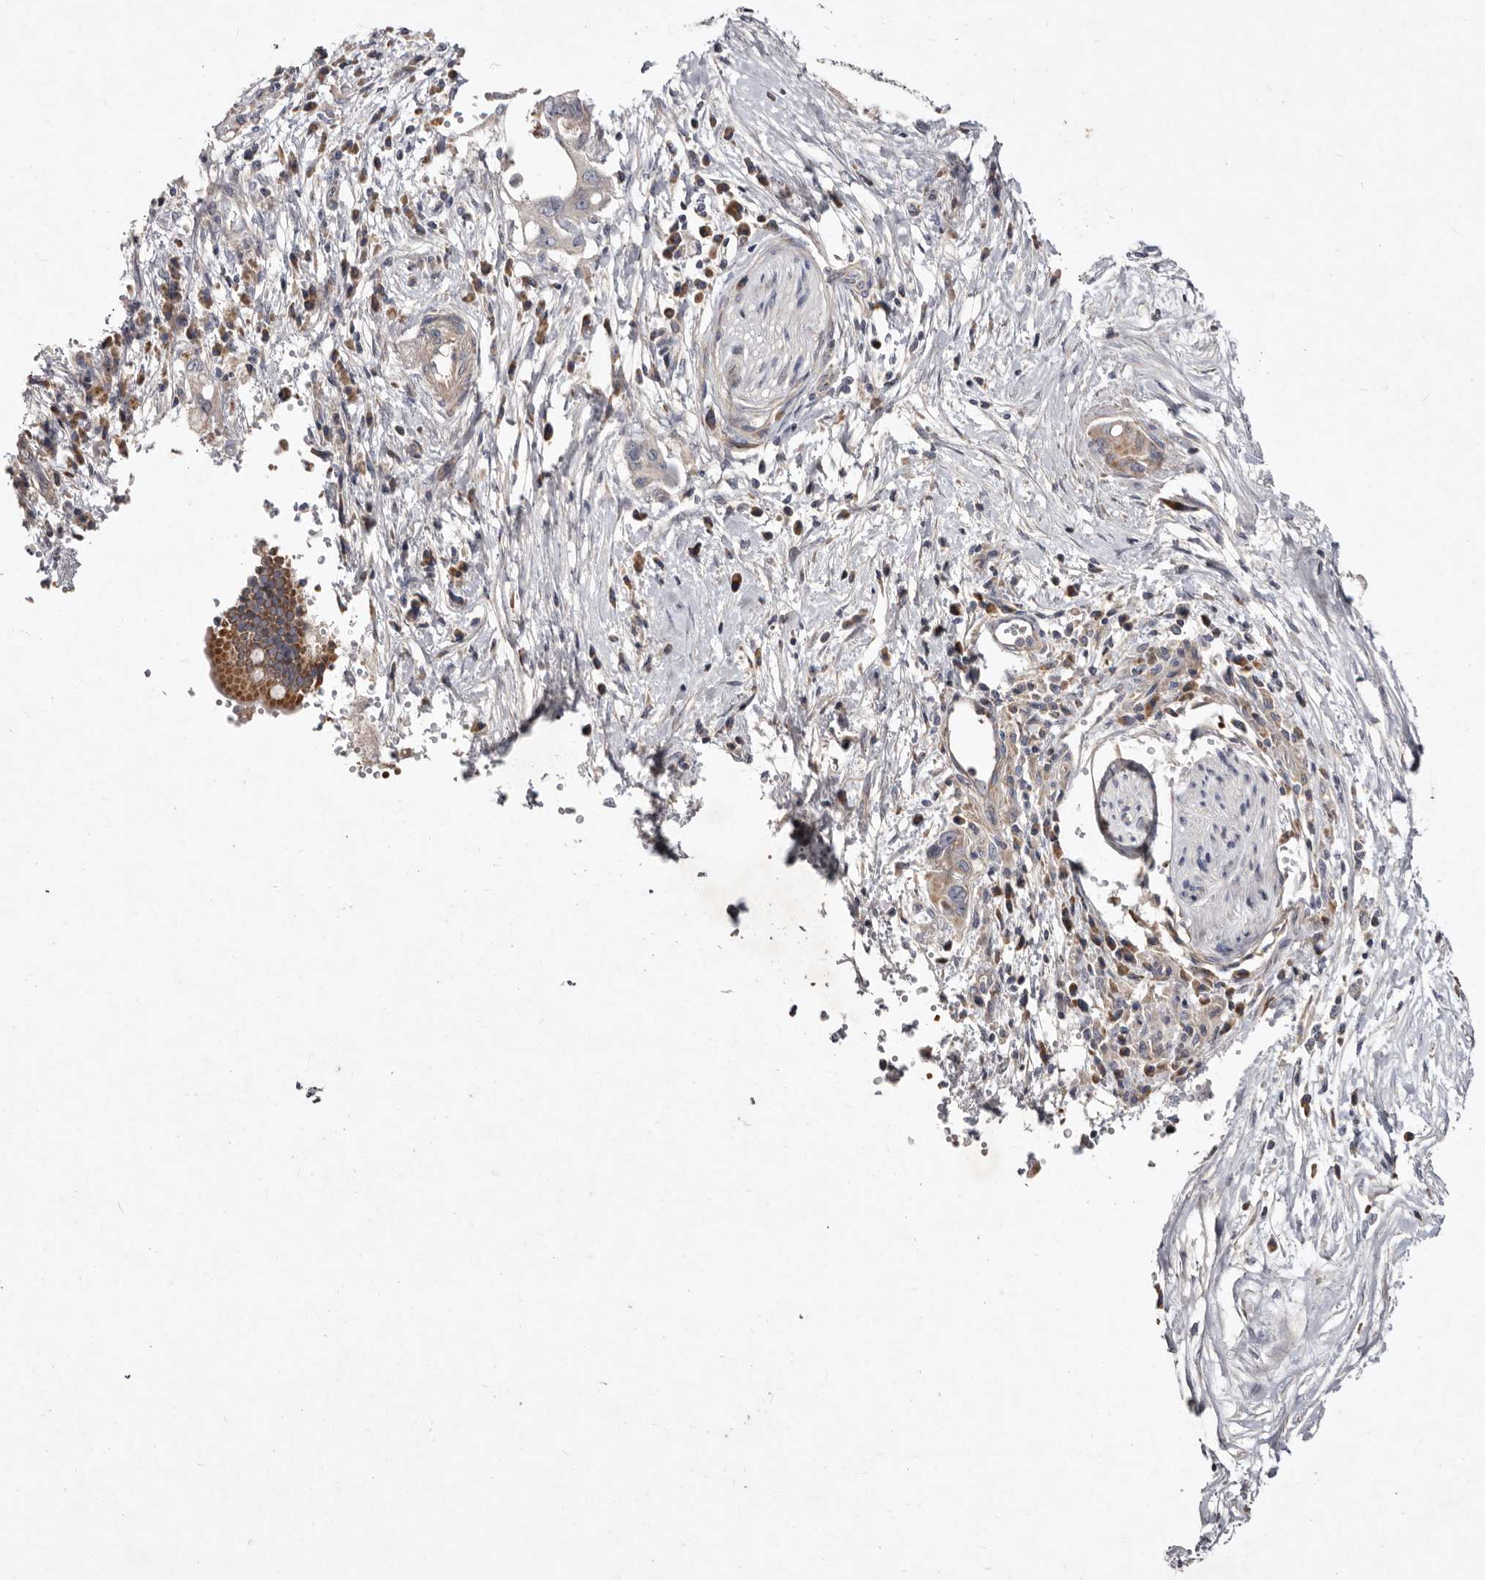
{"staining": {"intensity": "weak", "quantity": "25%-75%", "location": "cytoplasmic/membranous"}, "tissue": "pancreatic cancer", "cell_type": "Tumor cells", "image_type": "cancer", "snomed": [{"axis": "morphology", "description": "Adenocarcinoma, NOS"}, {"axis": "topography", "description": "Pancreas"}], "caption": "Immunohistochemistry (IHC) photomicrograph of neoplastic tissue: human pancreatic cancer (adenocarcinoma) stained using immunohistochemistry (IHC) demonstrates low levels of weak protein expression localized specifically in the cytoplasmic/membranous of tumor cells, appearing as a cytoplasmic/membranous brown color.", "gene": "SLC25A20", "patient": {"sex": "female", "age": 73}}